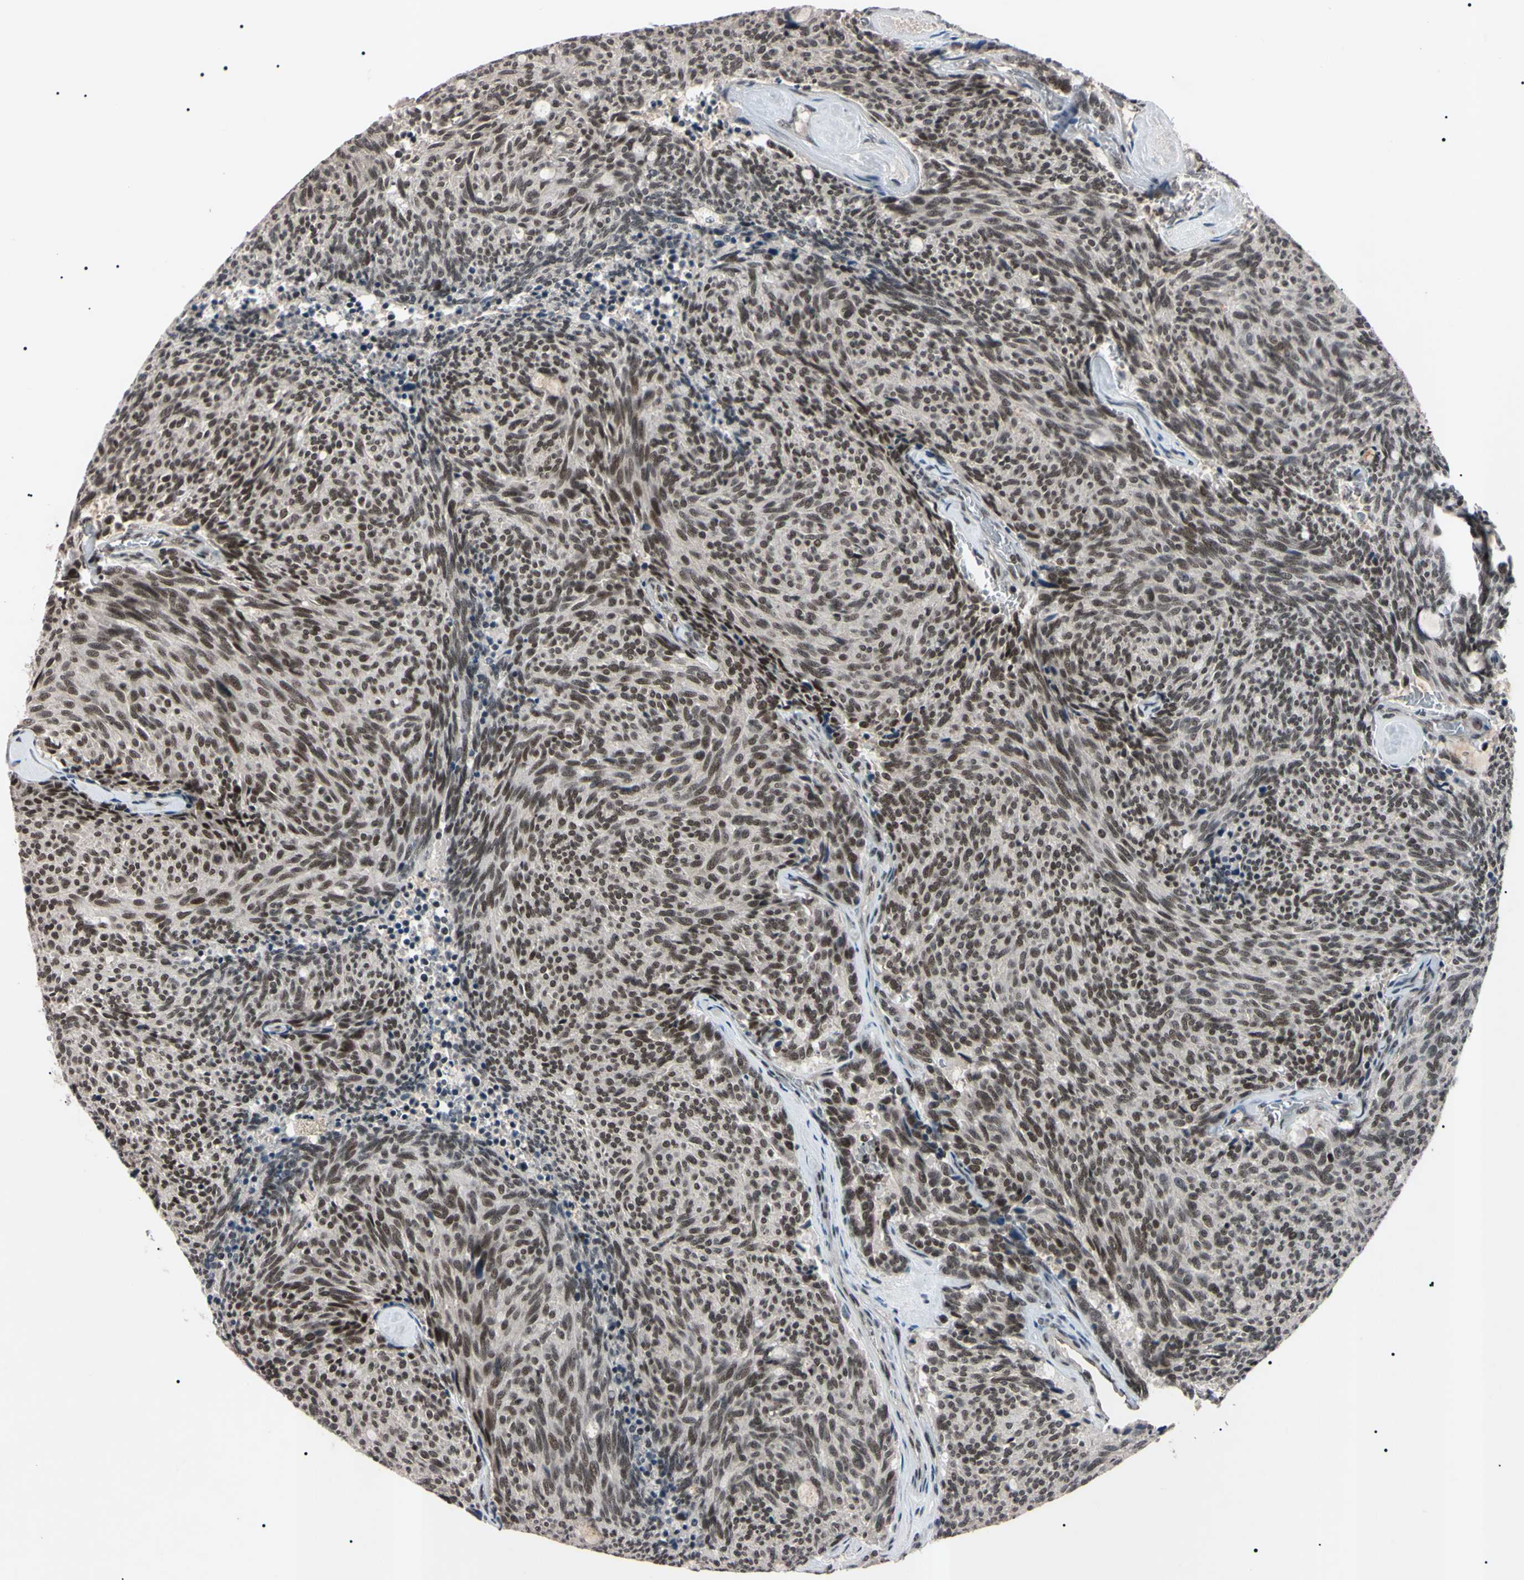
{"staining": {"intensity": "weak", "quantity": "25%-75%", "location": "nuclear"}, "tissue": "carcinoid", "cell_type": "Tumor cells", "image_type": "cancer", "snomed": [{"axis": "morphology", "description": "Carcinoid, malignant, NOS"}, {"axis": "topography", "description": "Pancreas"}], "caption": "Carcinoid (malignant) tissue demonstrates weak nuclear staining in approximately 25%-75% of tumor cells (DAB (3,3'-diaminobenzidine) IHC with brightfield microscopy, high magnification).", "gene": "YY1", "patient": {"sex": "female", "age": 54}}